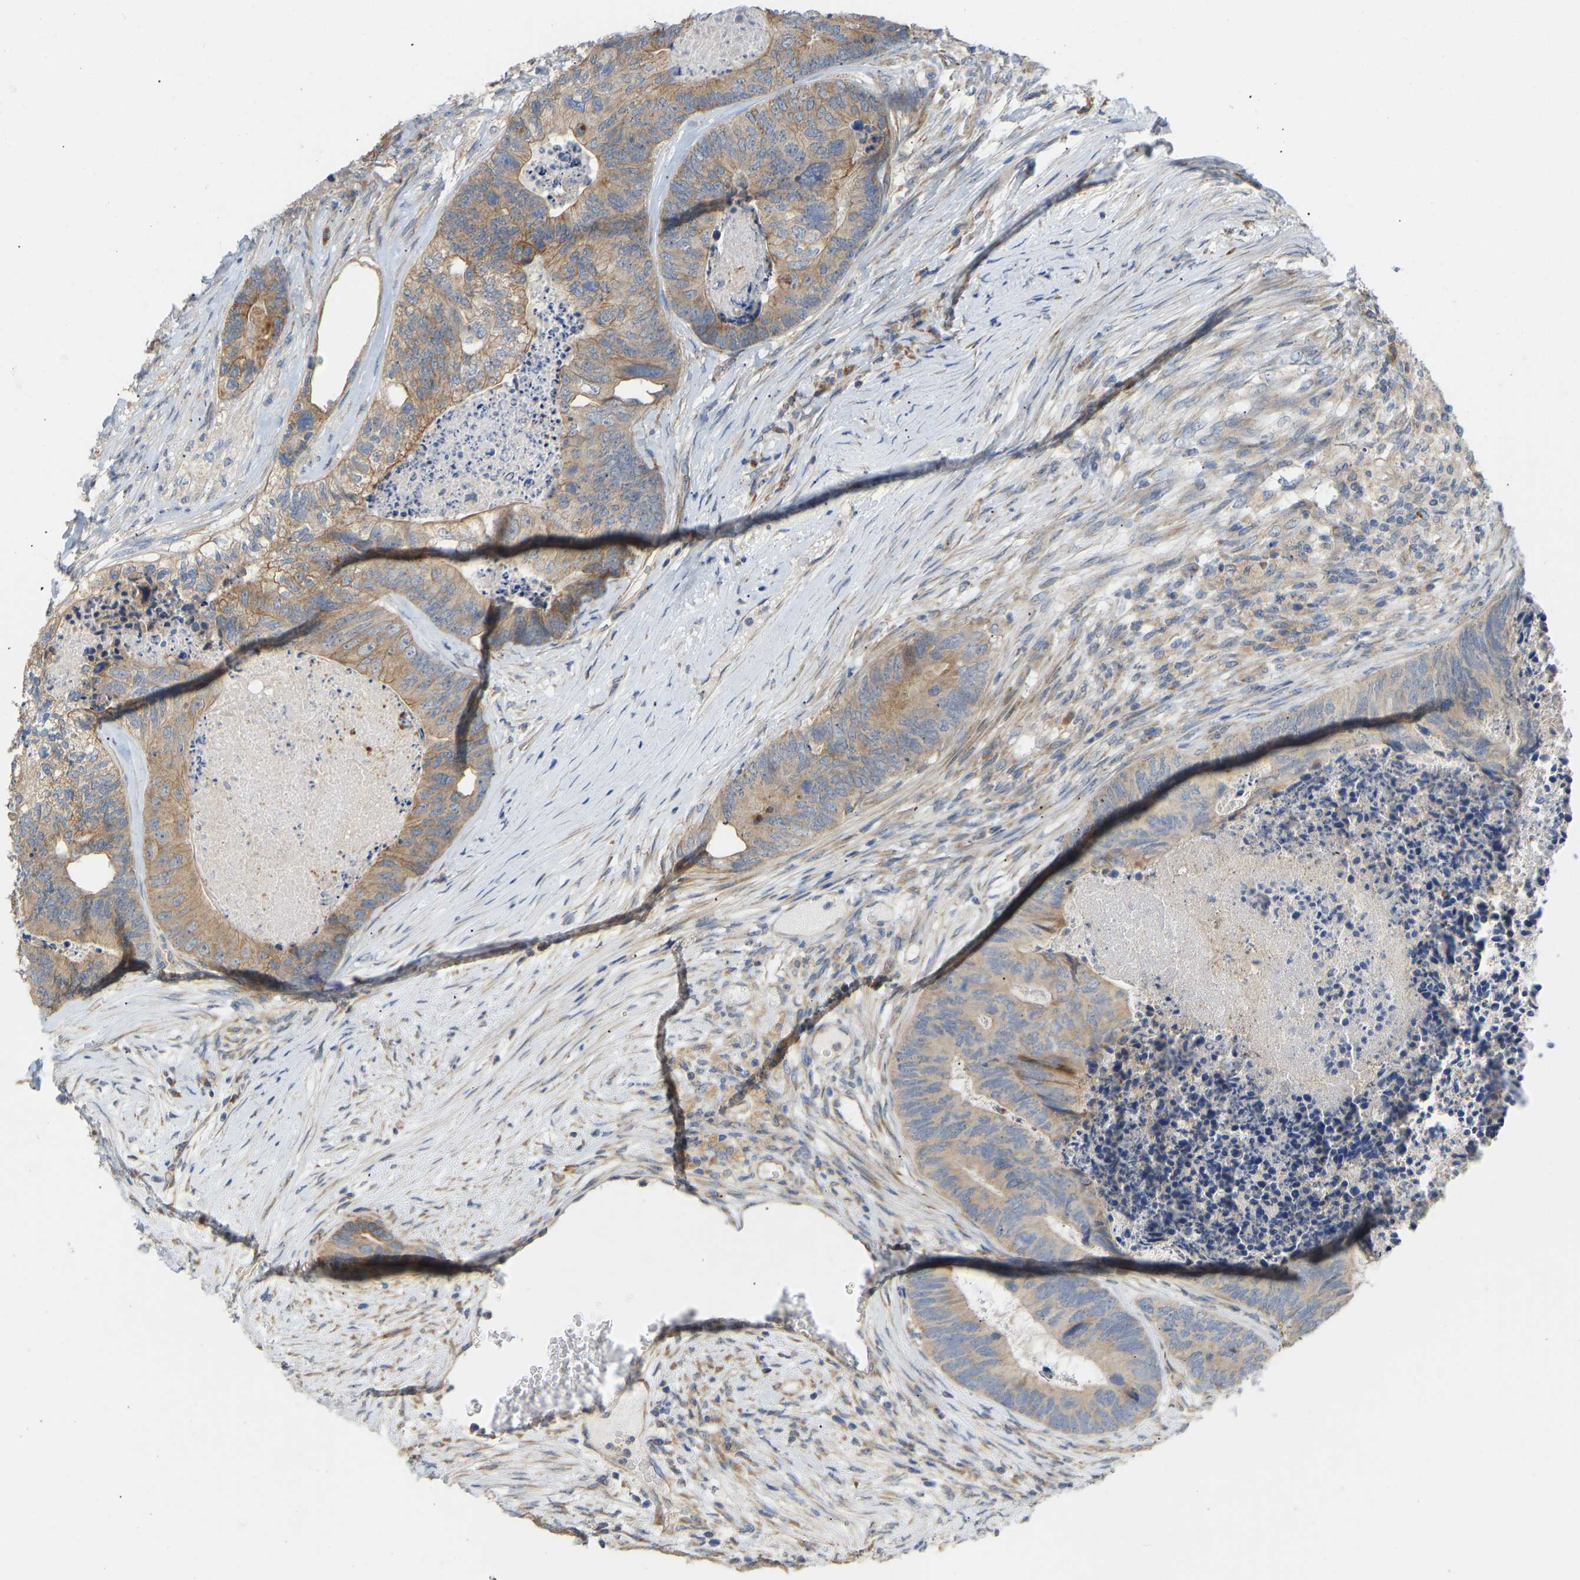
{"staining": {"intensity": "moderate", "quantity": ">75%", "location": "cytoplasmic/membranous"}, "tissue": "colorectal cancer", "cell_type": "Tumor cells", "image_type": "cancer", "snomed": [{"axis": "morphology", "description": "Adenocarcinoma, NOS"}, {"axis": "topography", "description": "Colon"}], "caption": "Immunohistochemistry photomicrograph of neoplastic tissue: human colorectal adenocarcinoma stained using immunohistochemistry shows medium levels of moderate protein expression localized specifically in the cytoplasmic/membranous of tumor cells, appearing as a cytoplasmic/membranous brown color.", "gene": "HACD2", "patient": {"sex": "female", "age": 67}}